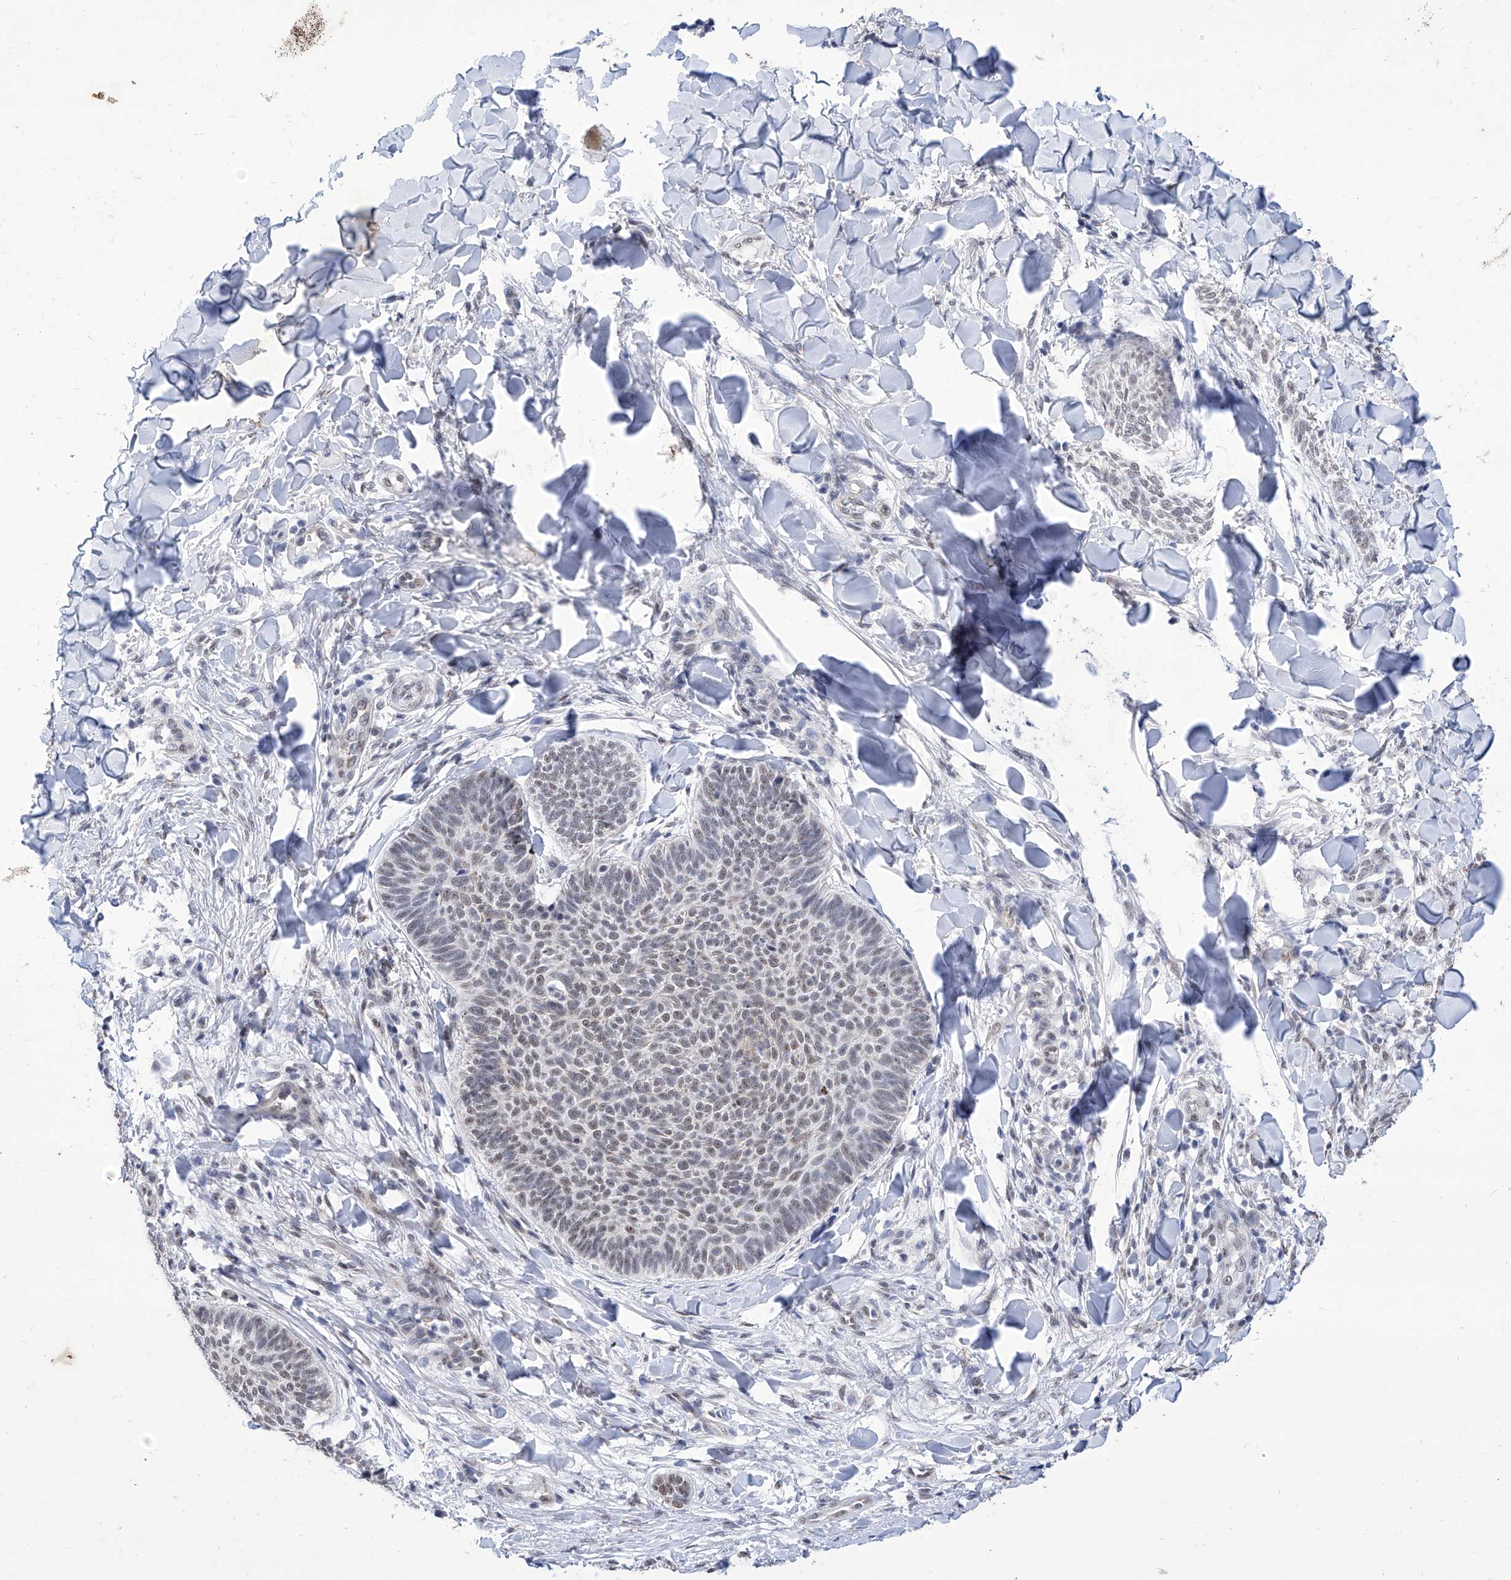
{"staining": {"intensity": "weak", "quantity": "25%-75%", "location": "nuclear"}, "tissue": "skin cancer", "cell_type": "Tumor cells", "image_type": "cancer", "snomed": [{"axis": "morphology", "description": "Normal tissue, NOS"}, {"axis": "morphology", "description": "Basal cell carcinoma"}, {"axis": "topography", "description": "Skin"}], "caption": "A brown stain highlights weak nuclear staining of a protein in human skin basal cell carcinoma tumor cells.", "gene": "SART1", "patient": {"sex": "male", "age": 50}}